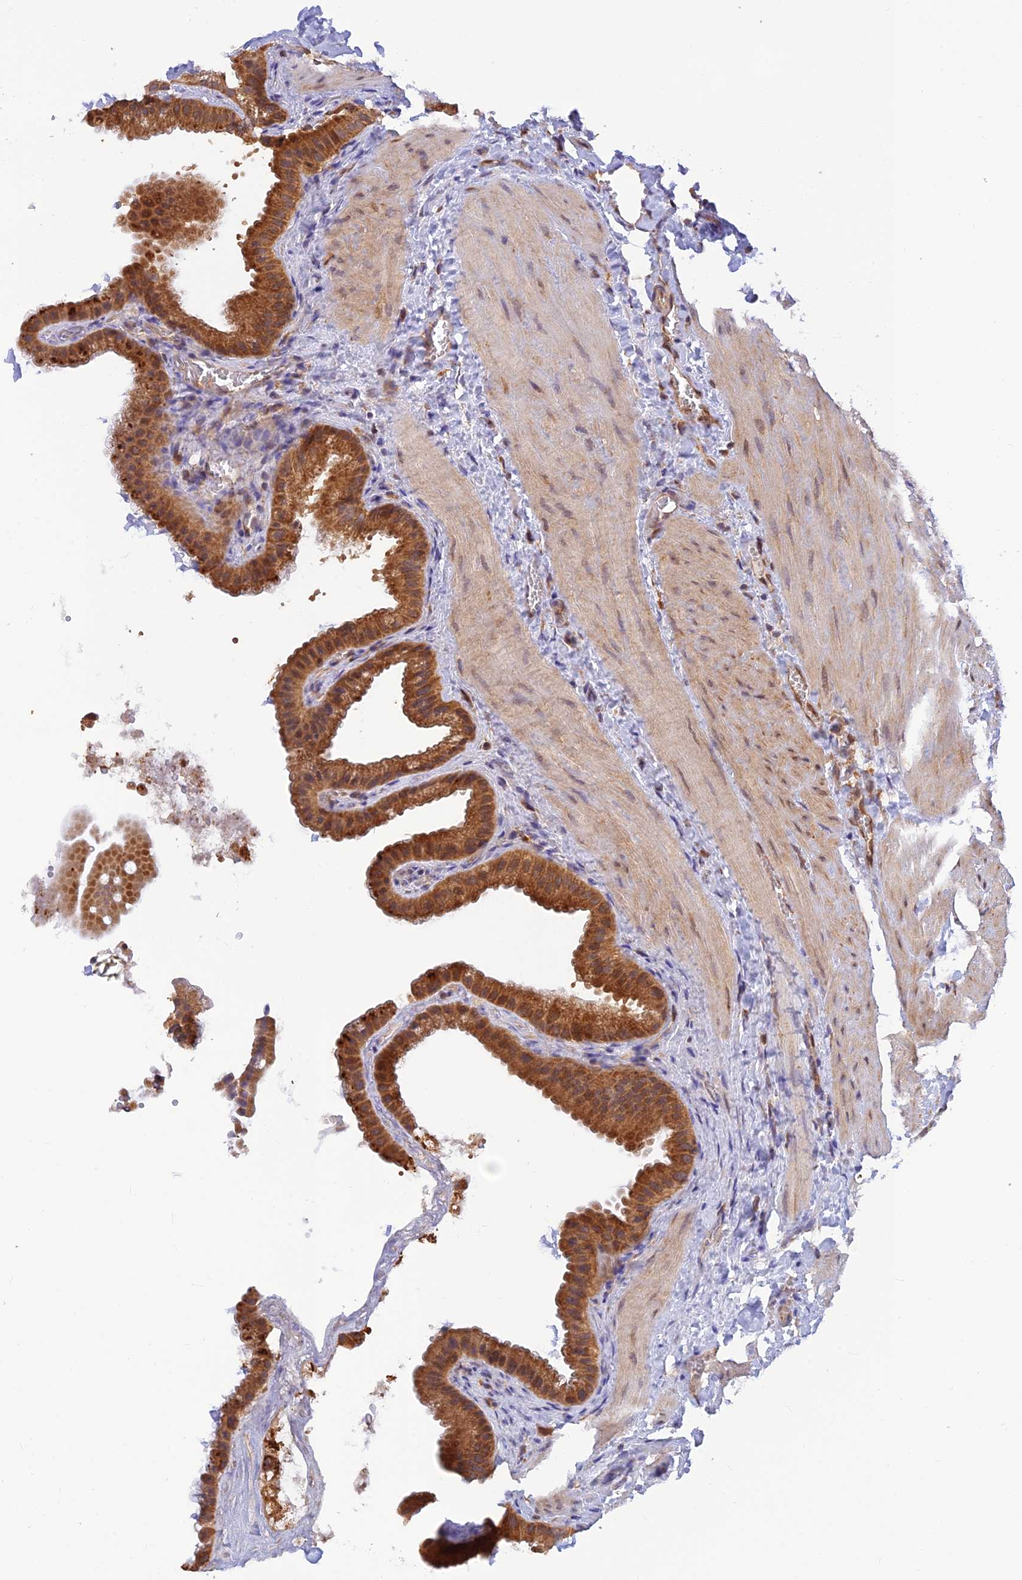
{"staining": {"intensity": "strong", "quantity": ">75%", "location": "cytoplasmic/membranous"}, "tissue": "gallbladder", "cell_type": "Glandular cells", "image_type": "normal", "snomed": [{"axis": "morphology", "description": "Normal tissue, NOS"}, {"axis": "topography", "description": "Gallbladder"}], "caption": "Immunohistochemical staining of benign human gallbladder shows >75% levels of strong cytoplasmic/membranous protein staining in approximately >75% of glandular cells. (Stains: DAB (3,3'-diaminobenzidine) in brown, nuclei in blue, Microscopy: brightfield microscopy at high magnification).", "gene": "LYSMD2", "patient": {"sex": "male", "age": 55}}